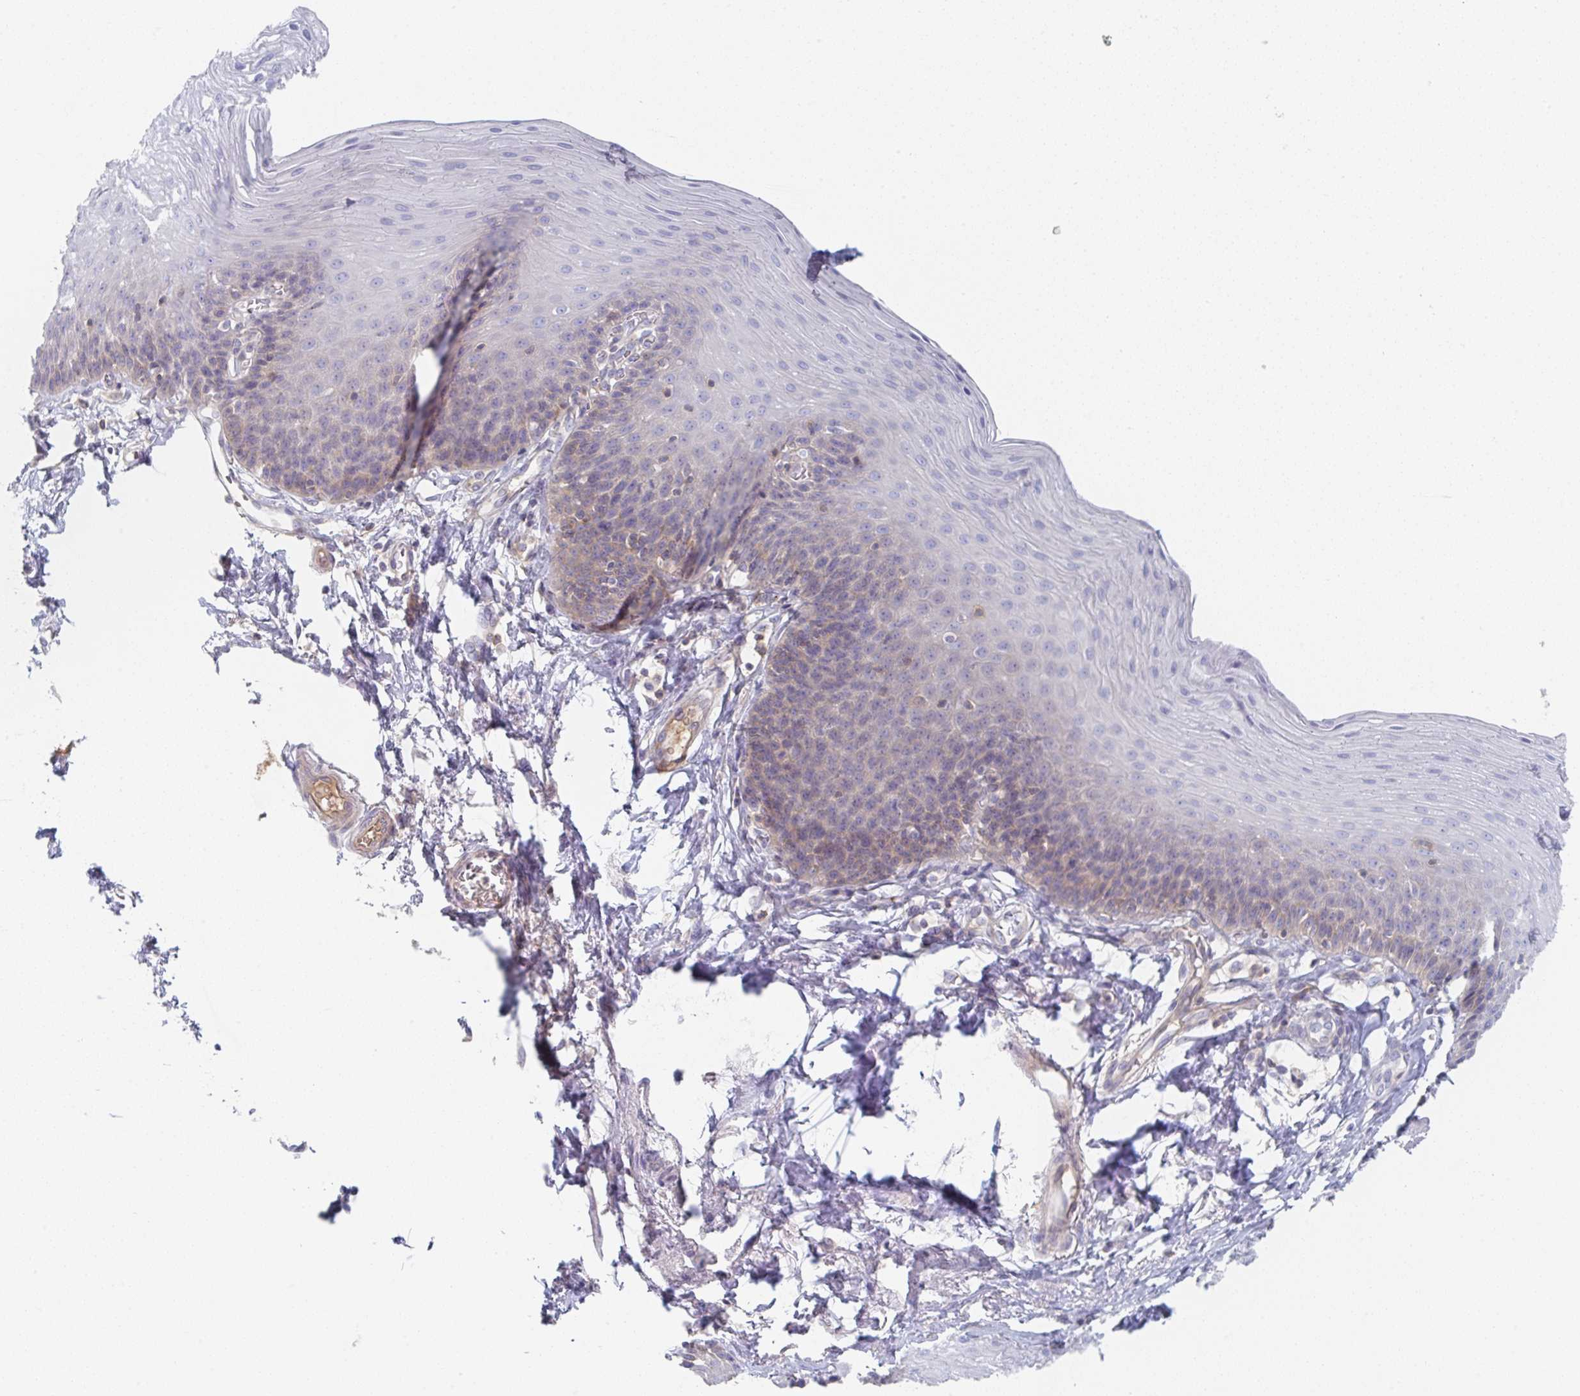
{"staining": {"intensity": "weak", "quantity": "<25%", "location": "cytoplasmic/membranous"}, "tissue": "esophagus", "cell_type": "Squamous epithelial cells", "image_type": "normal", "snomed": [{"axis": "morphology", "description": "Normal tissue, NOS"}, {"axis": "topography", "description": "Esophagus"}], "caption": "DAB immunohistochemical staining of unremarkable esophagus reveals no significant expression in squamous epithelial cells.", "gene": "AMPD2", "patient": {"sex": "female", "age": 81}}